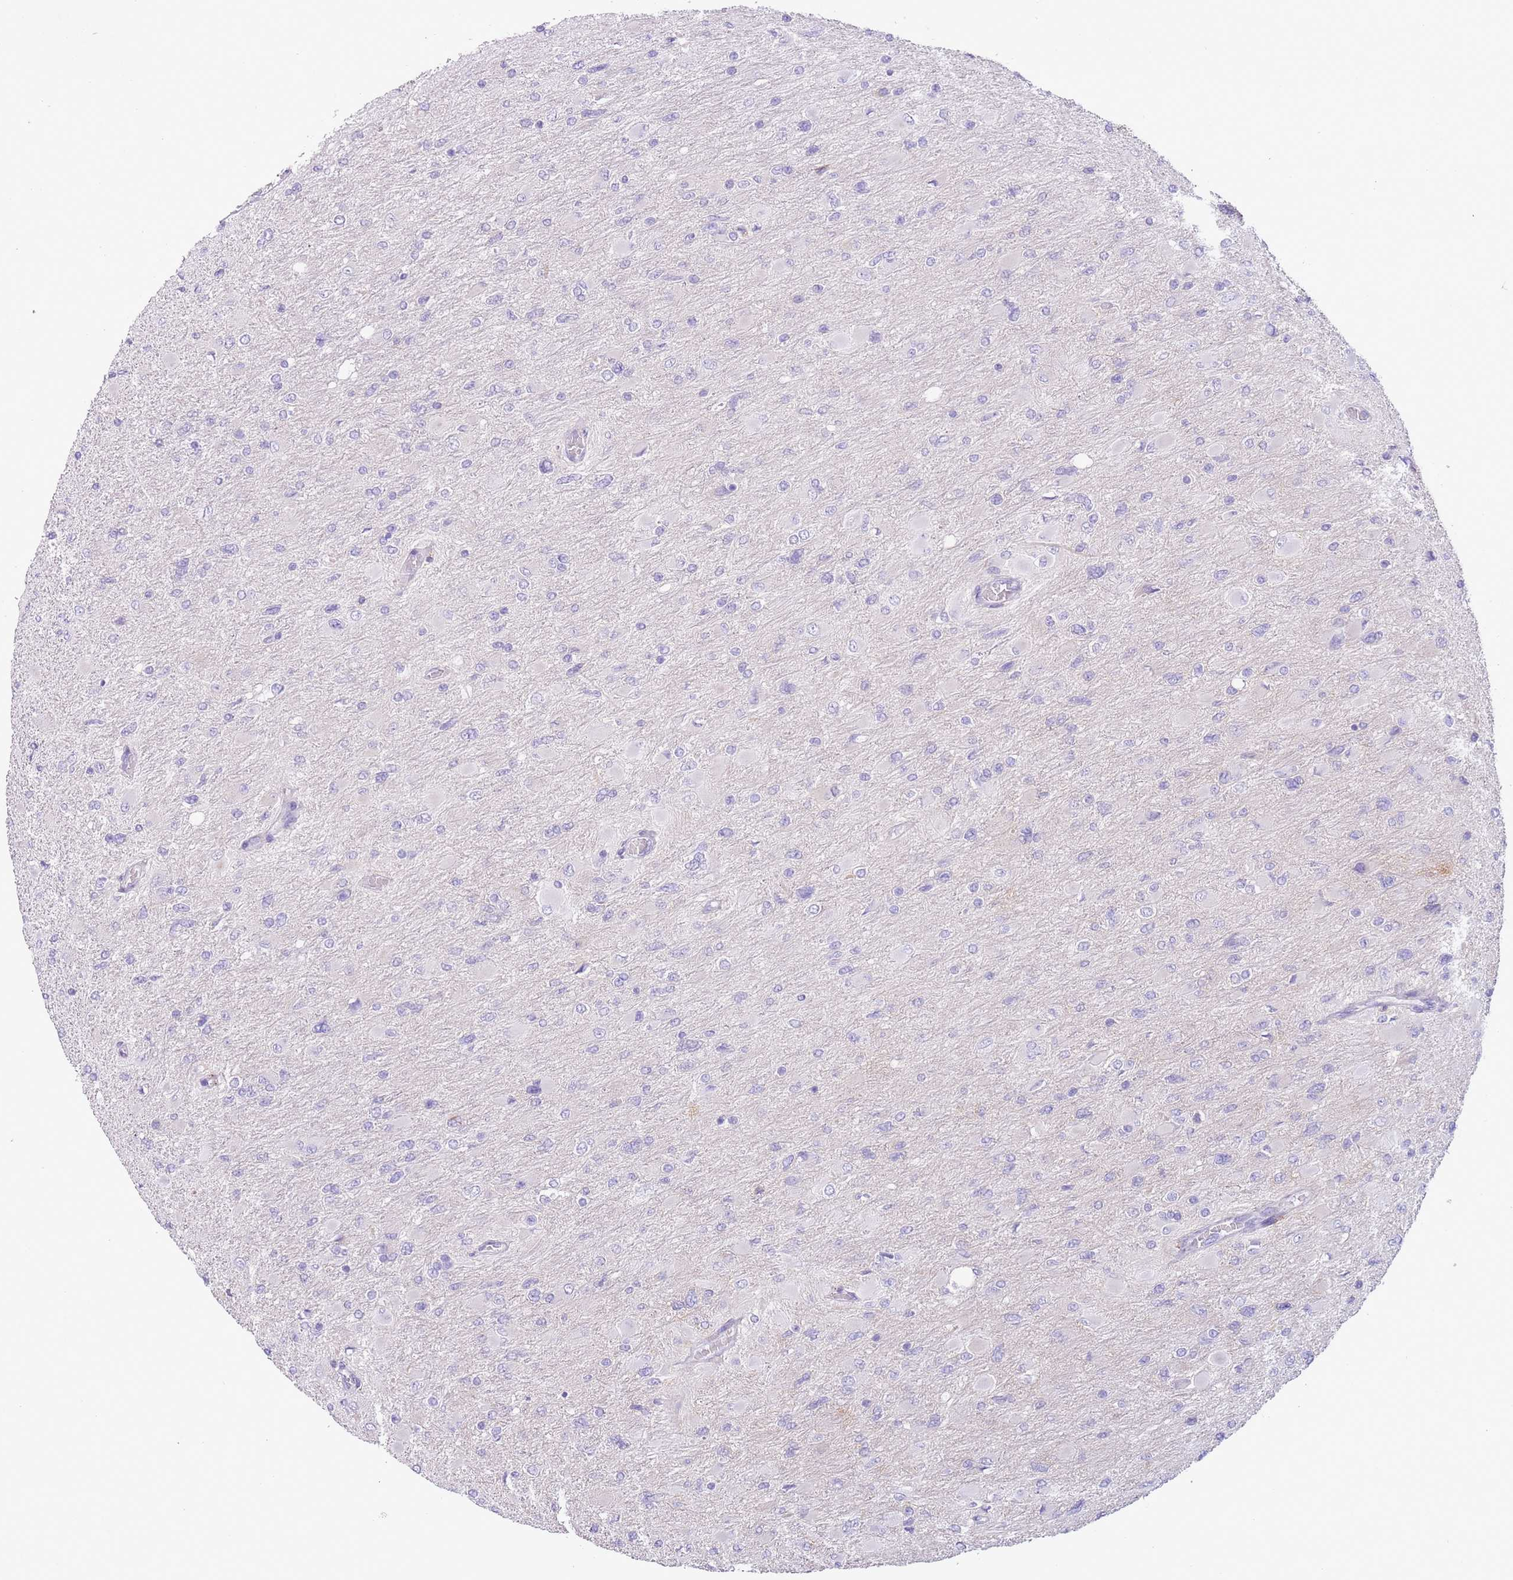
{"staining": {"intensity": "negative", "quantity": "none", "location": "none"}, "tissue": "glioma", "cell_type": "Tumor cells", "image_type": "cancer", "snomed": [{"axis": "morphology", "description": "Glioma, malignant, High grade"}, {"axis": "topography", "description": "Cerebral cortex"}], "caption": "Human glioma stained for a protein using IHC reveals no staining in tumor cells.", "gene": "ZNF697", "patient": {"sex": "female", "age": 36}}